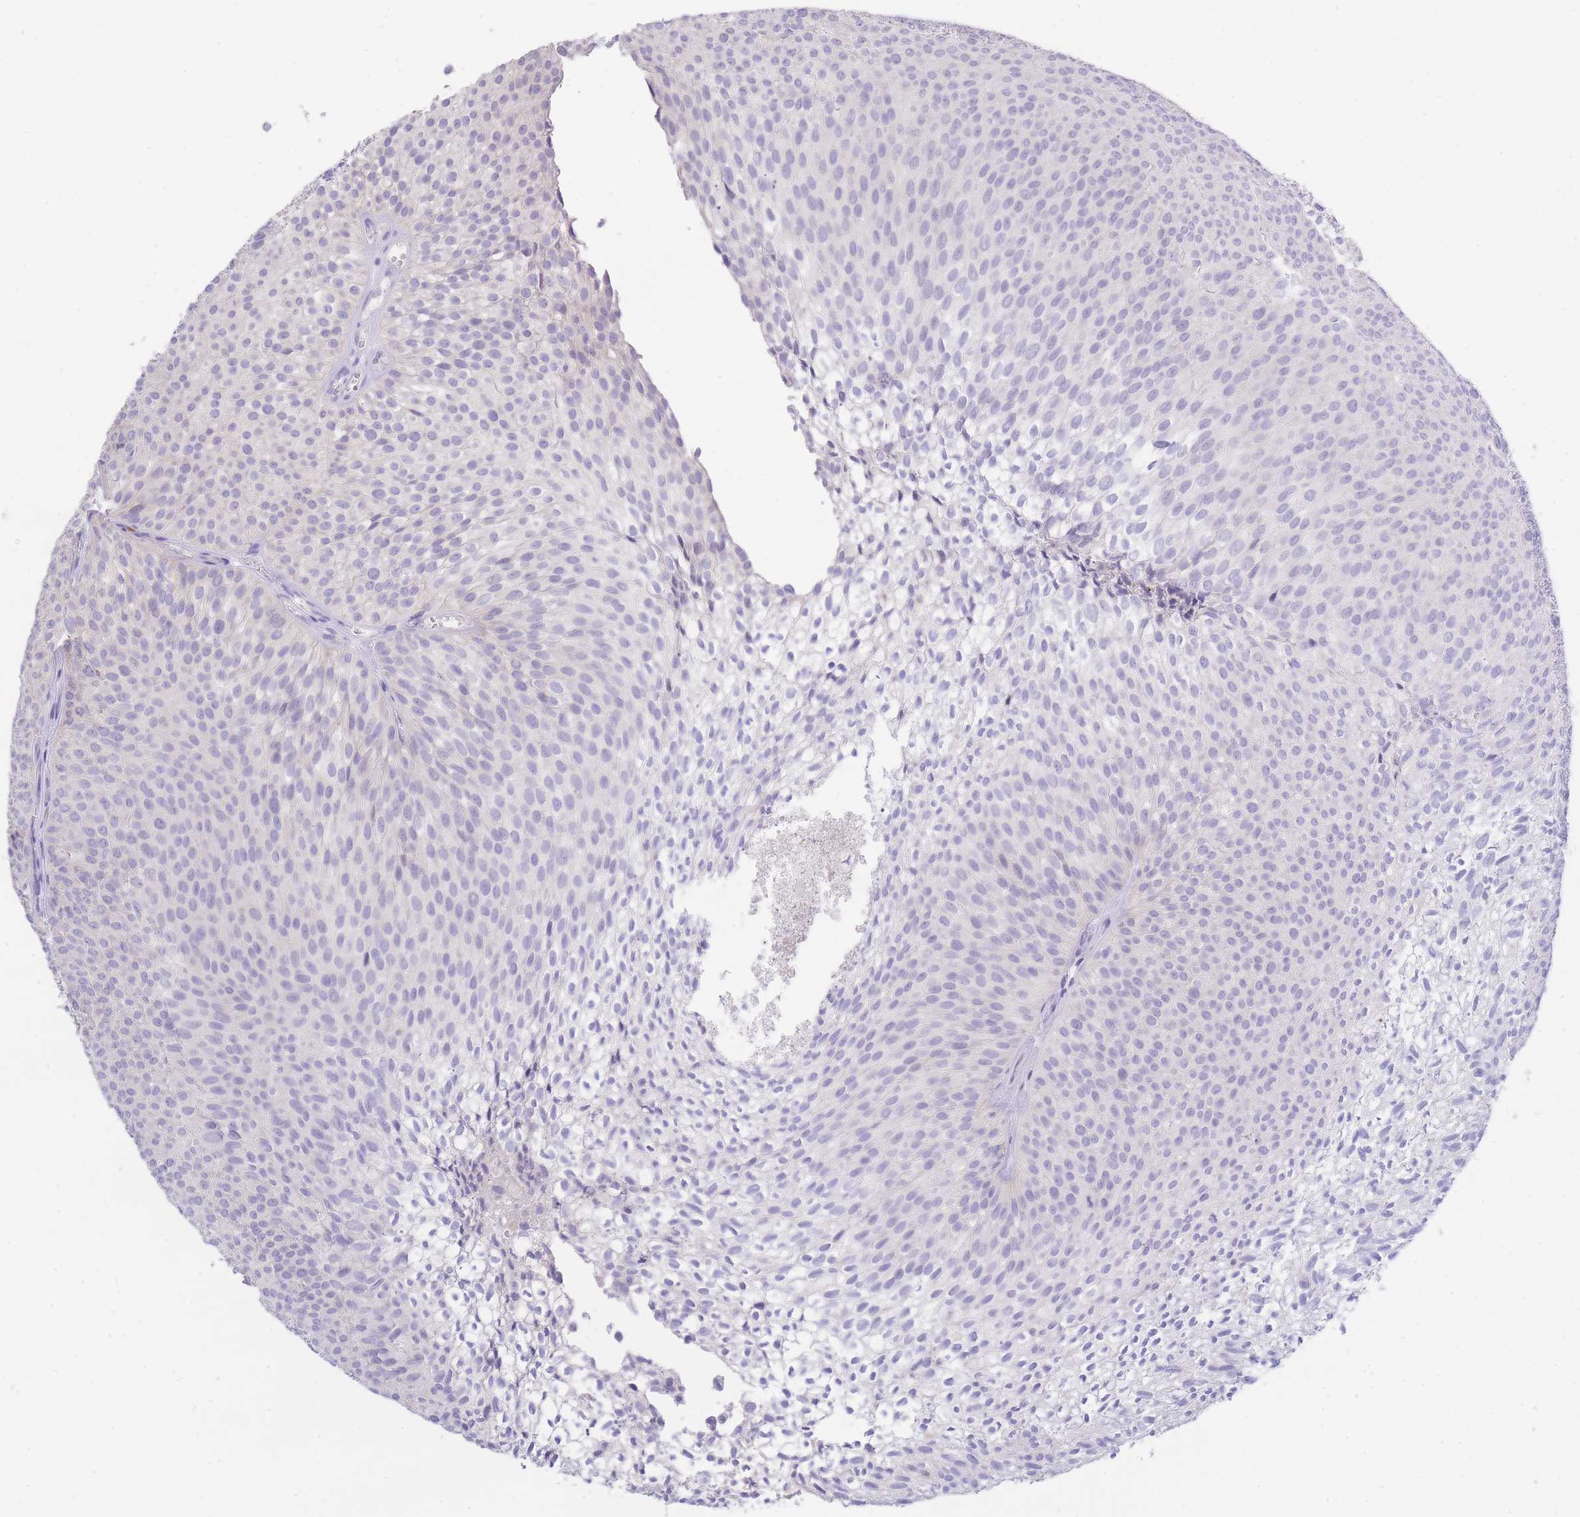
{"staining": {"intensity": "negative", "quantity": "none", "location": "none"}, "tissue": "urothelial cancer", "cell_type": "Tumor cells", "image_type": "cancer", "snomed": [{"axis": "morphology", "description": "Urothelial carcinoma, Low grade"}, {"axis": "topography", "description": "Urinary bladder"}], "caption": "Immunohistochemical staining of human urothelial cancer reveals no significant staining in tumor cells.", "gene": "CENPM", "patient": {"sex": "male", "age": 91}}